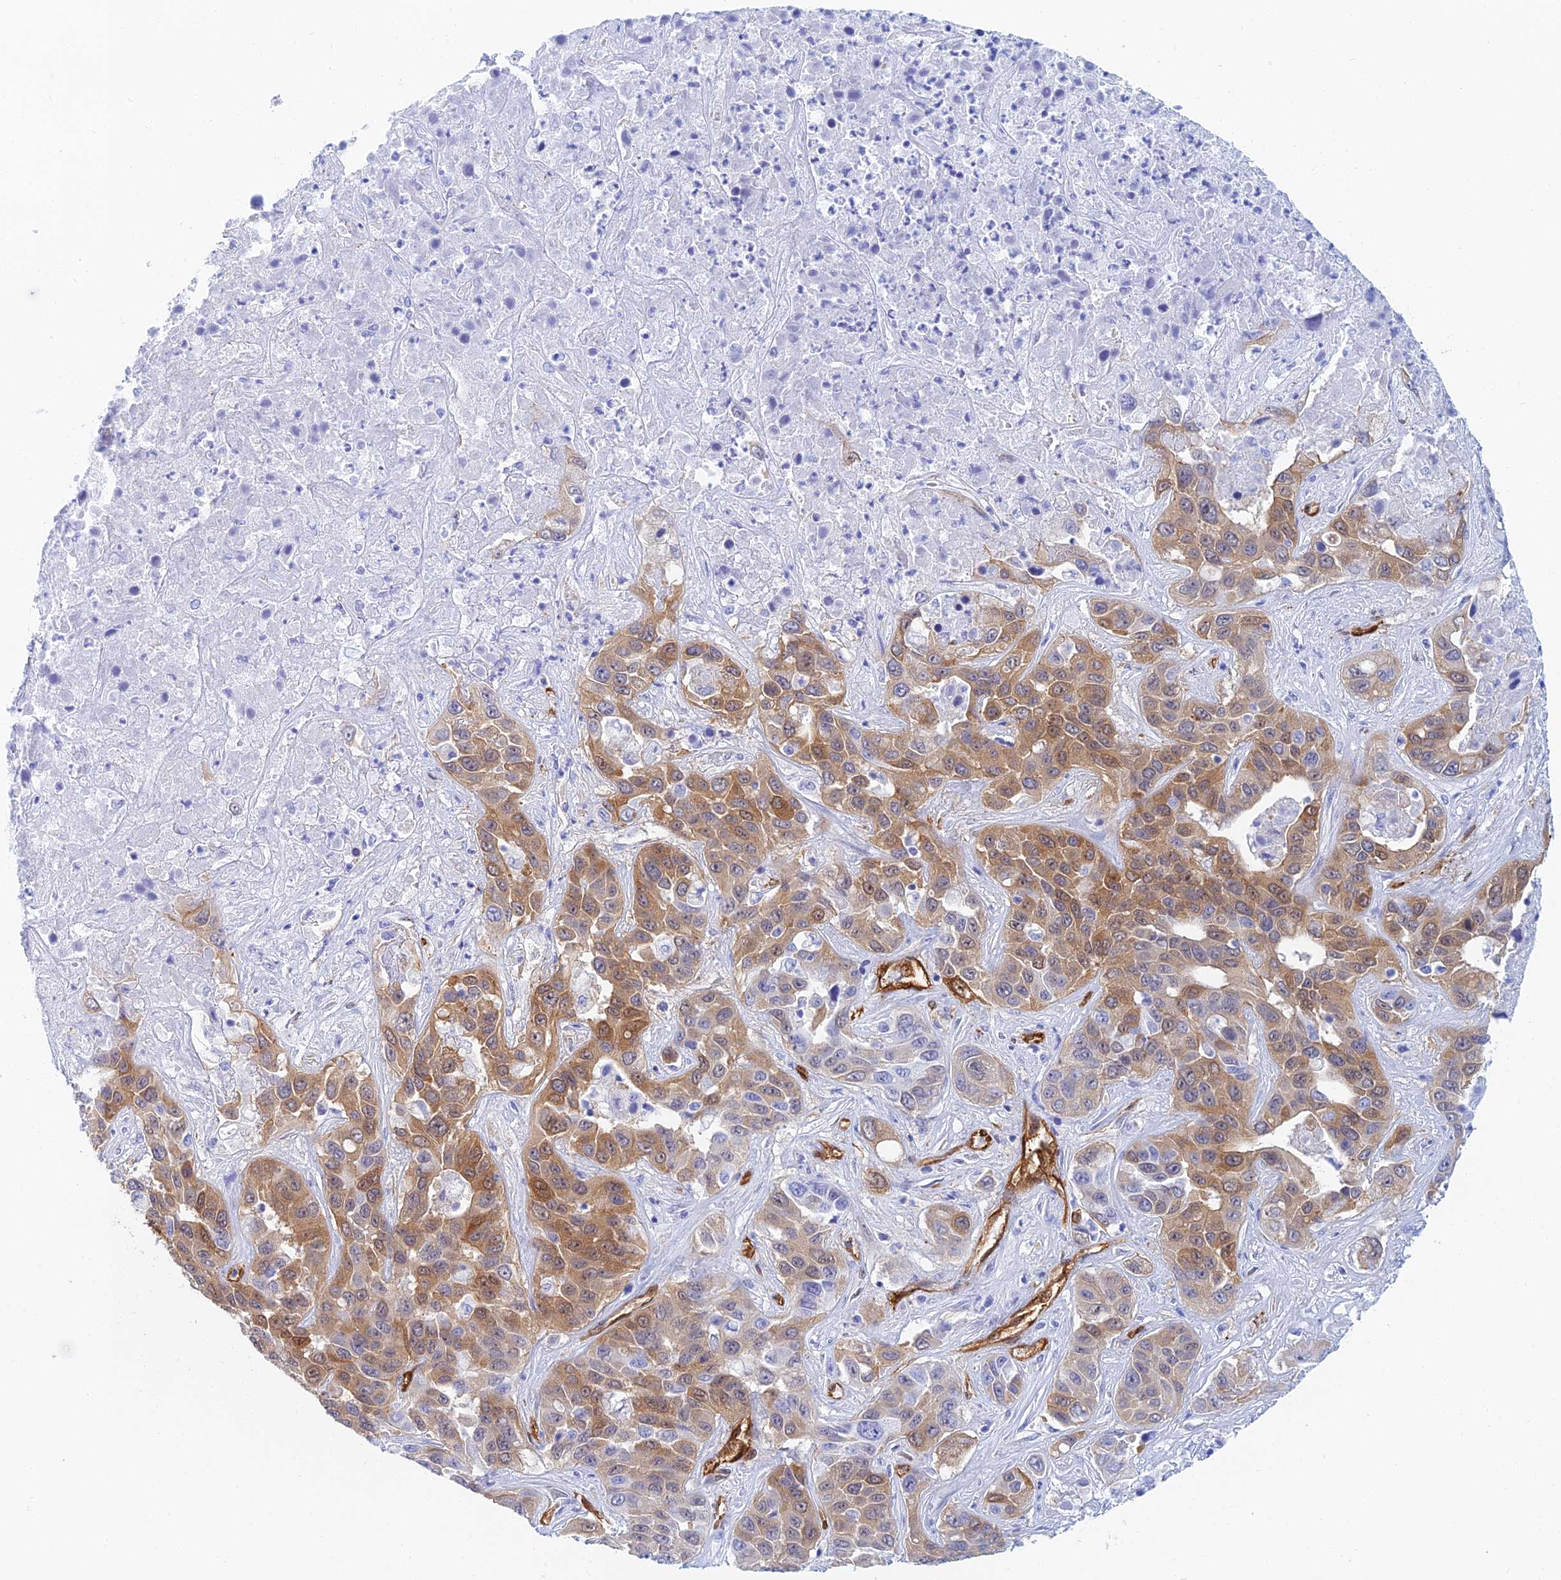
{"staining": {"intensity": "moderate", "quantity": ">75%", "location": "cytoplasmic/membranous"}, "tissue": "liver cancer", "cell_type": "Tumor cells", "image_type": "cancer", "snomed": [{"axis": "morphology", "description": "Cholangiocarcinoma"}, {"axis": "topography", "description": "Liver"}], "caption": "Immunohistochemistry histopathology image of liver cholangiocarcinoma stained for a protein (brown), which reveals medium levels of moderate cytoplasmic/membranous staining in approximately >75% of tumor cells.", "gene": "CRIP2", "patient": {"sex": "female", "age": 52}}